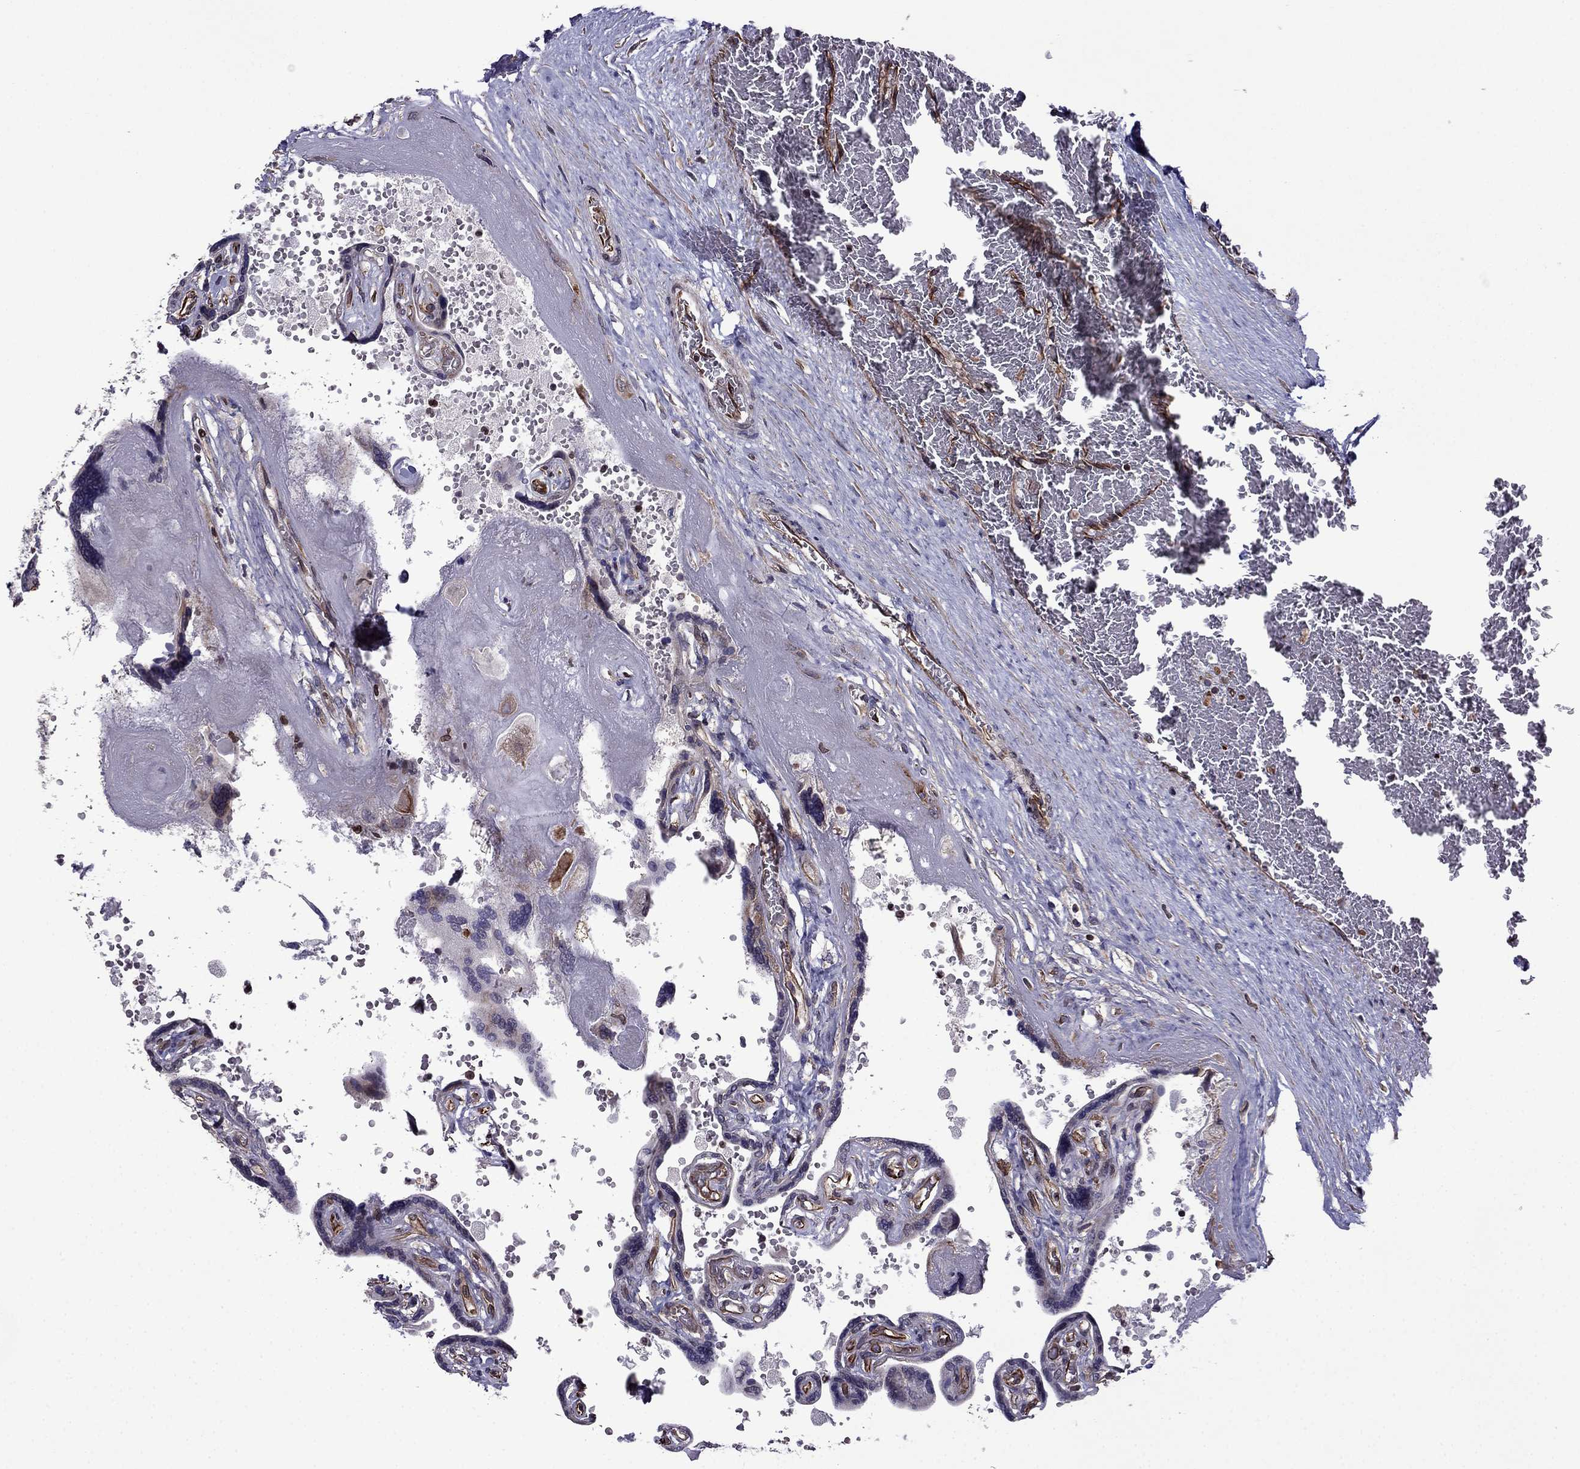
{"staining": {"intensity": "strong", "quantity": ">75%", "location": "cytoplasmic/membranous"}, "tissue": "placenta", "cell_type": "Decidual cells", "image_type": "normal", "snomed": [{"axis": "morphology", "description": "Normal tissue, NOS"}, {"axis": "topography", "description": "Placenta"}], "caption": "DAB immunohistochemical staining of unremarkable placenta displays strong cytoplasmic/membranous protein expression in approximately >75% of decidual cells. (brown staining indicates protein expression, while blue staining denotes nuclei).", "gene": "CDC42BPA", "patient": {"sex": "female", "age": 32}}